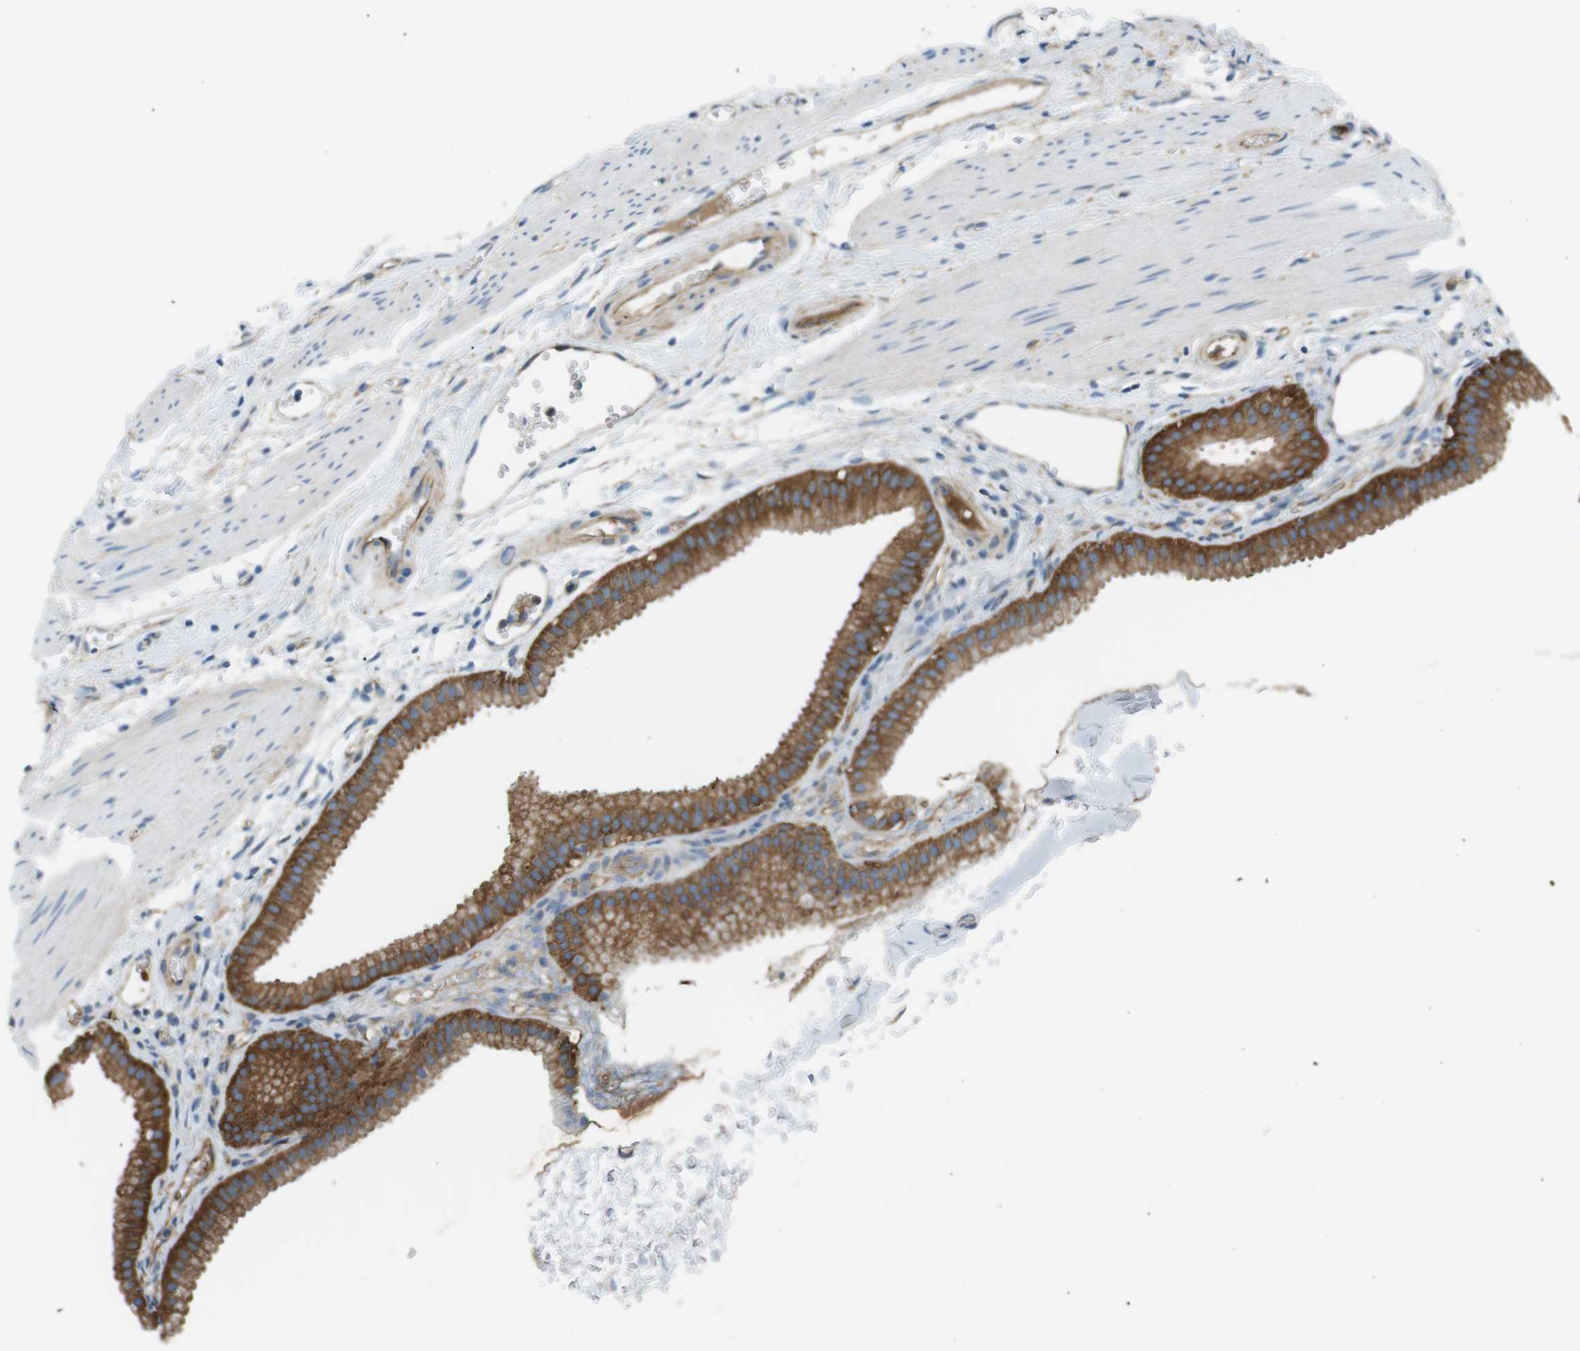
{"staining": {"intensity": "strong", "quantity": ">75%", "location": "cytoplasmic/membranous"}, "tissue": "gallbladder", "cell_type": "Glandular cells", "image_type": "normal", "snomed": [{"axis": "morphology", "description": "Normal tissue, NOS"}, {"axis": "topography", "description": "Gallbladder"}], "caption": "This histopathology image reveals unremarkable gallbladder stained with immunohistochemistry to label a protein in brown. The cytoplasmic/membranous of glandular cells show strong positivity for the protein. Nuclei are counter-stained blue.", "gene": "PEPD", "patient": {"sex": "female", "age": 64}}